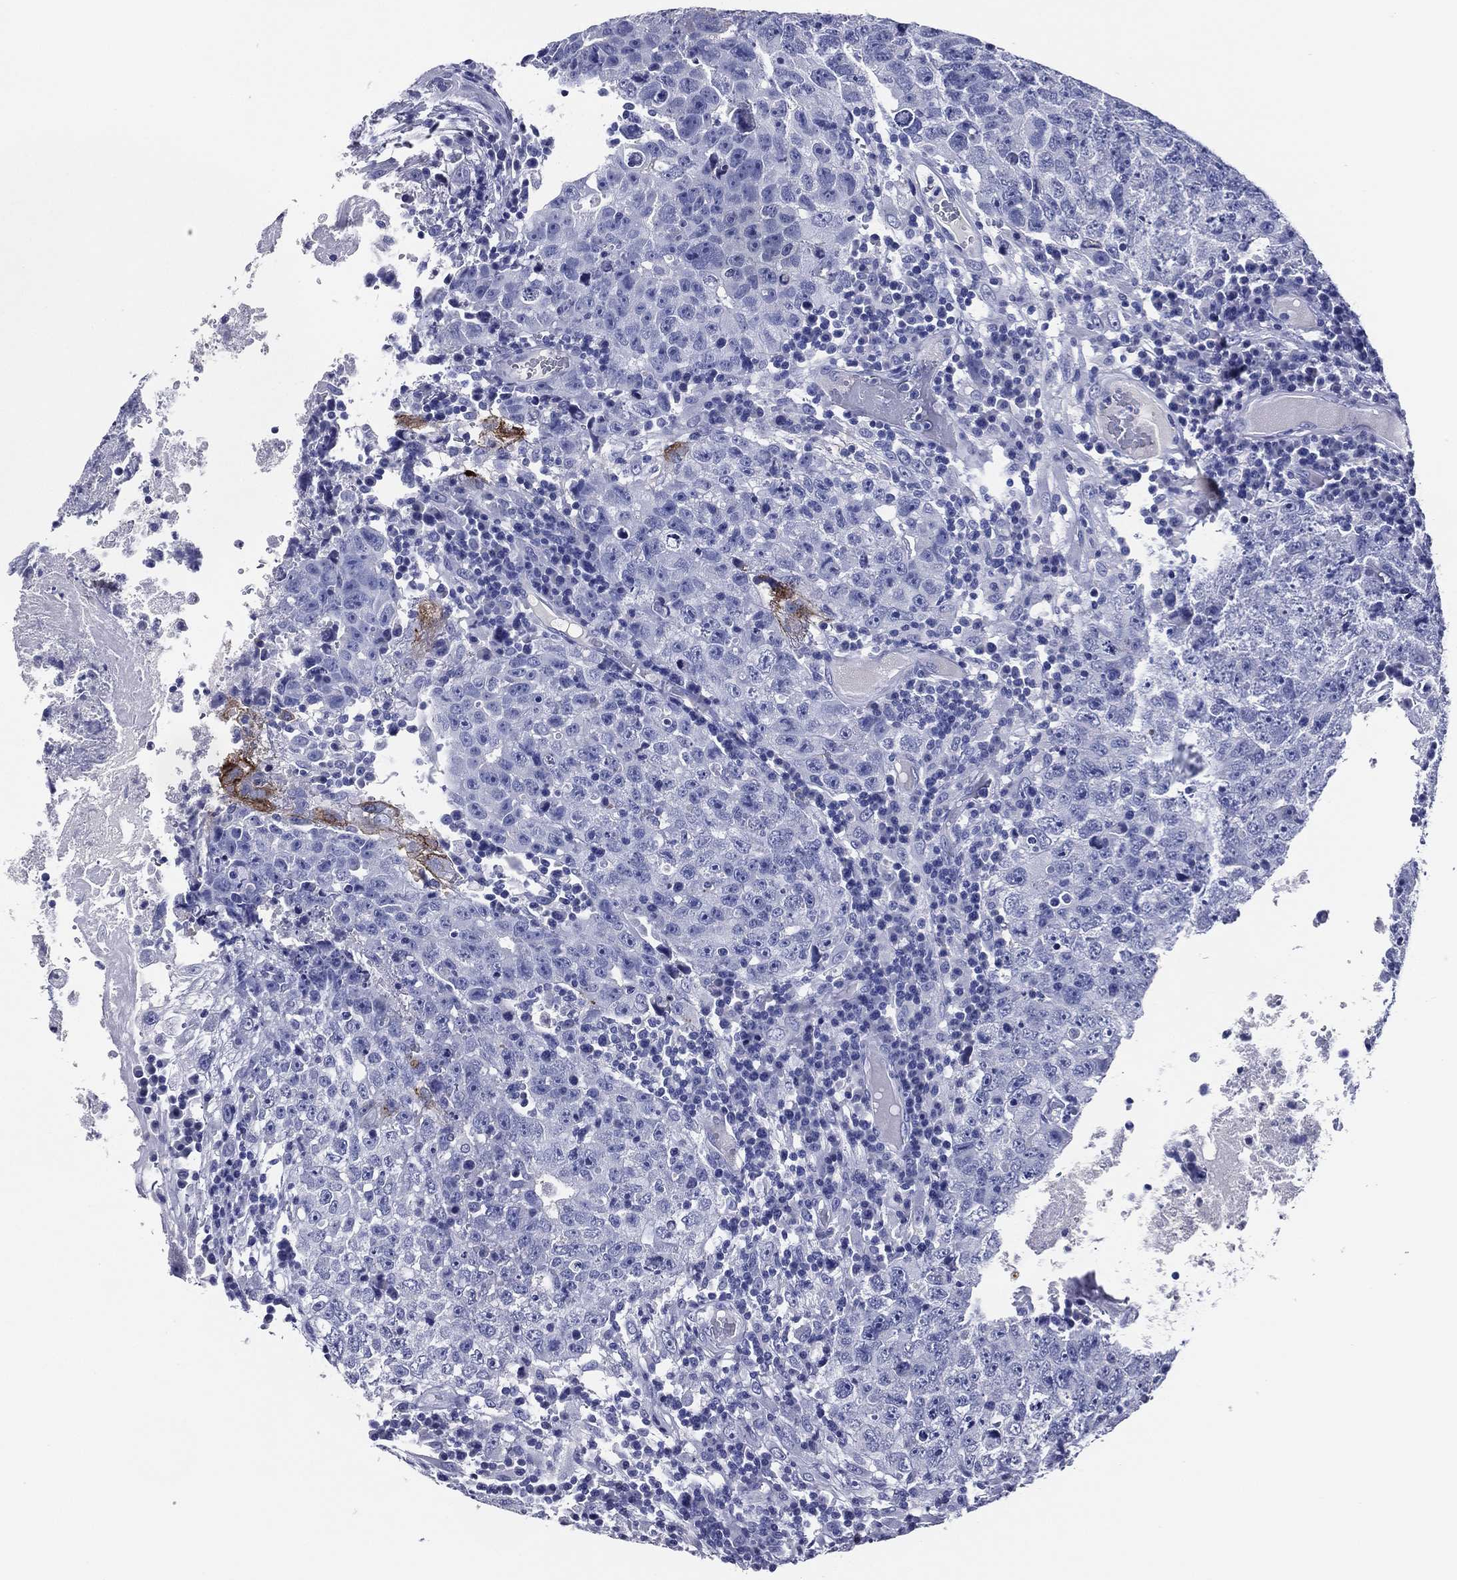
{"staining": {"intensity": "negative", "quantity": "none", "location": "none"}, "tissue": "testis cancer", "cell_type": "Tumor cells", "image_type": "cancer", "snomed": [{"axis": "morphology", "description": "Necrosis, NOS"}, {"axis": "morphology", "description": "Carcinoma, Embryonal, NOS"}, {"axis": "topography", "description": "Testis"}], "caption": "Immunohistochemistry histopathology image of neoplastic tissue: human embryonal carcinoma (testis) stained with DAB (3,3'-diaminobenzidine) reveals no significant protein positivity in tumor cells. (Stains: DAB IHC with hematoxylin counter stain, Microscopy: brightfield microscopy at high magnification).", "gene": "ACE2", "patient": {"sex": "male", "age": 19}}